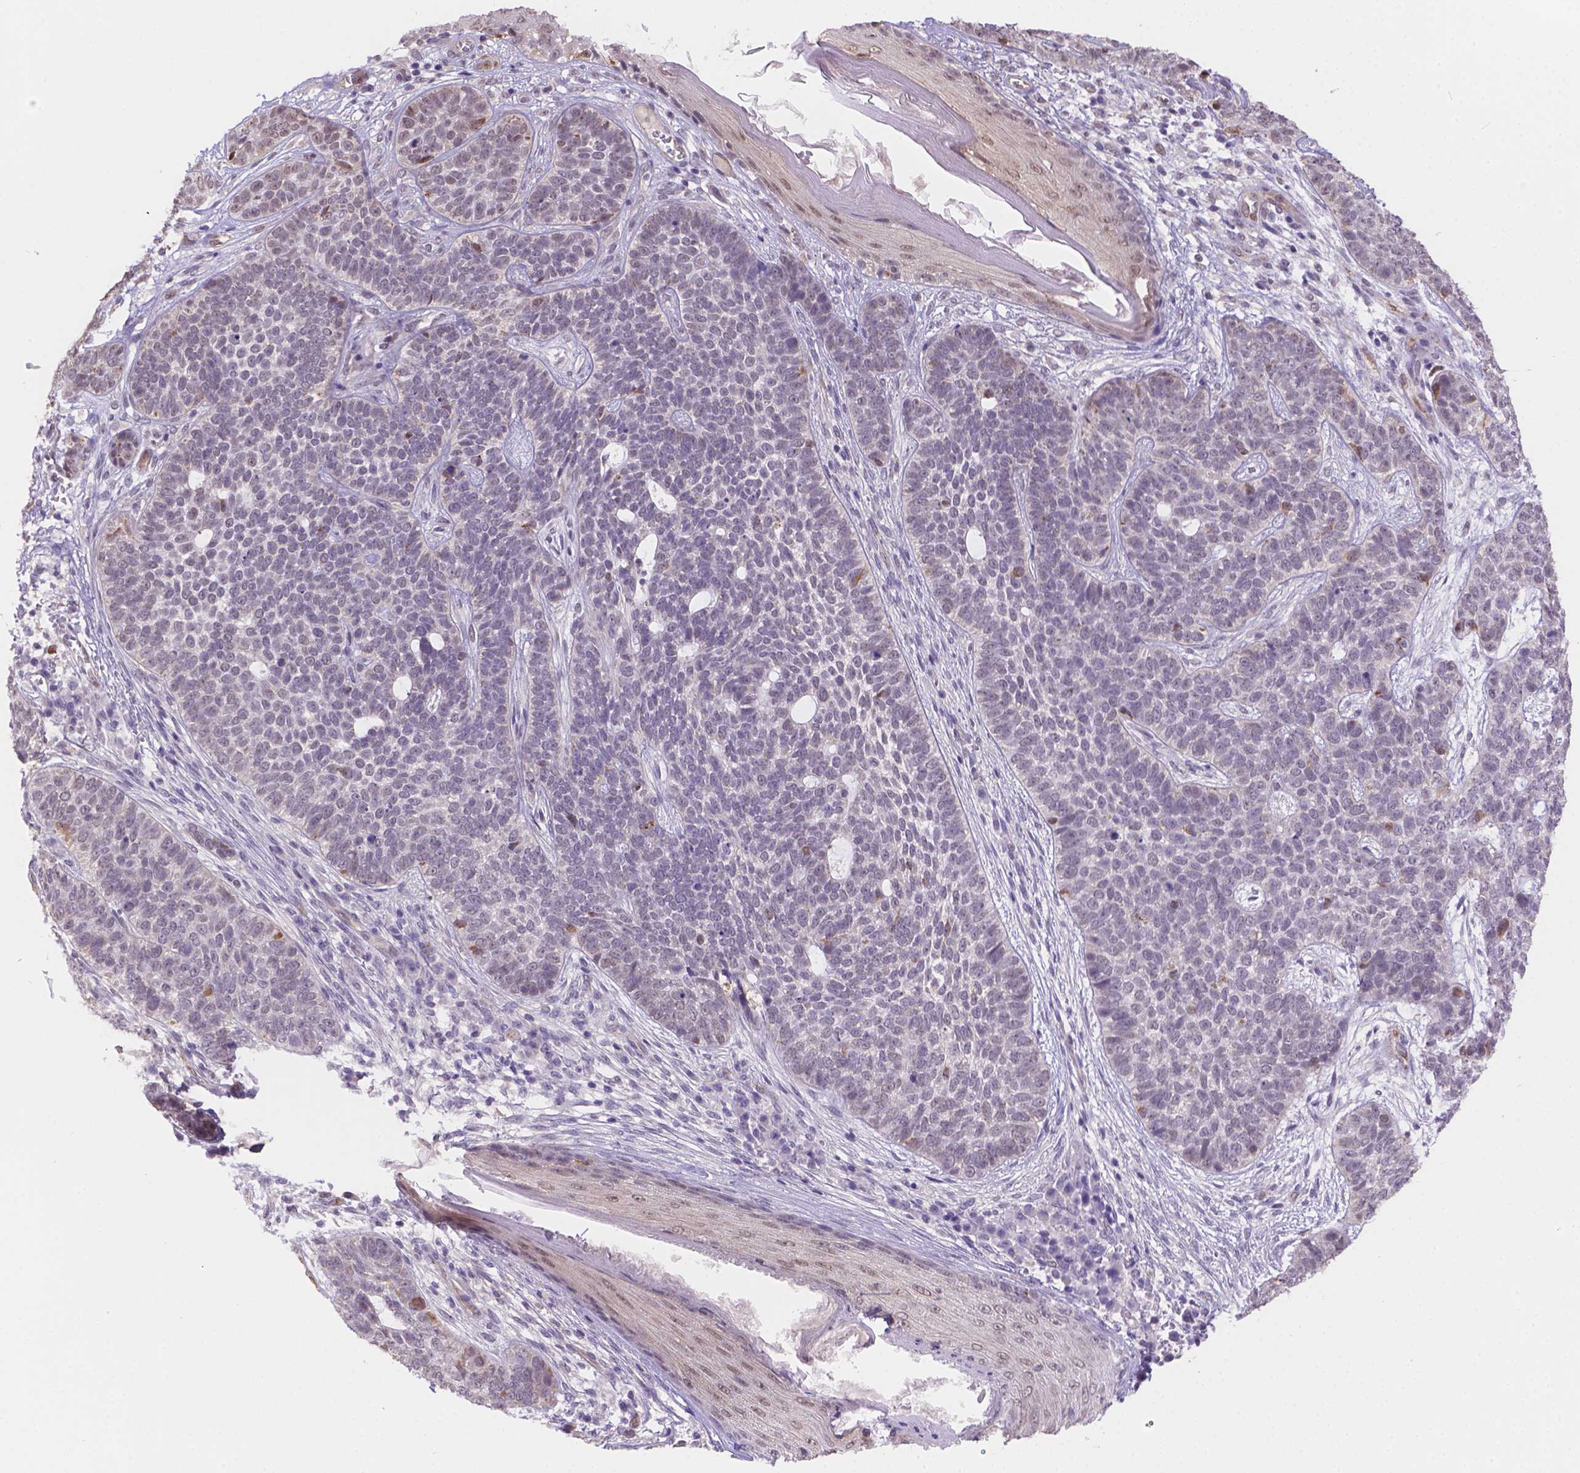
{"staining": {"intensity": "negative", "quantity": "none", "location": "none"}, "tissue": "skin cancer", "cell_type": "Tumor cells", "image_type": "cancer", "snomed": [{"axis": "morphology", "description": "Basal cell carcinoma"}, {"axis": "topography", "description": "Skin"}], "caption": "The immunohistochemistry (IHC) image has no significant staining in tumor cells of basal cell carcinoma (skin) tissue. (DAB immunohistochemistry (IHC) visualized using brightfield microscopy, high magnification).", "gene": "NXPE2", "patient": {"sex": "female", "age": 69}}